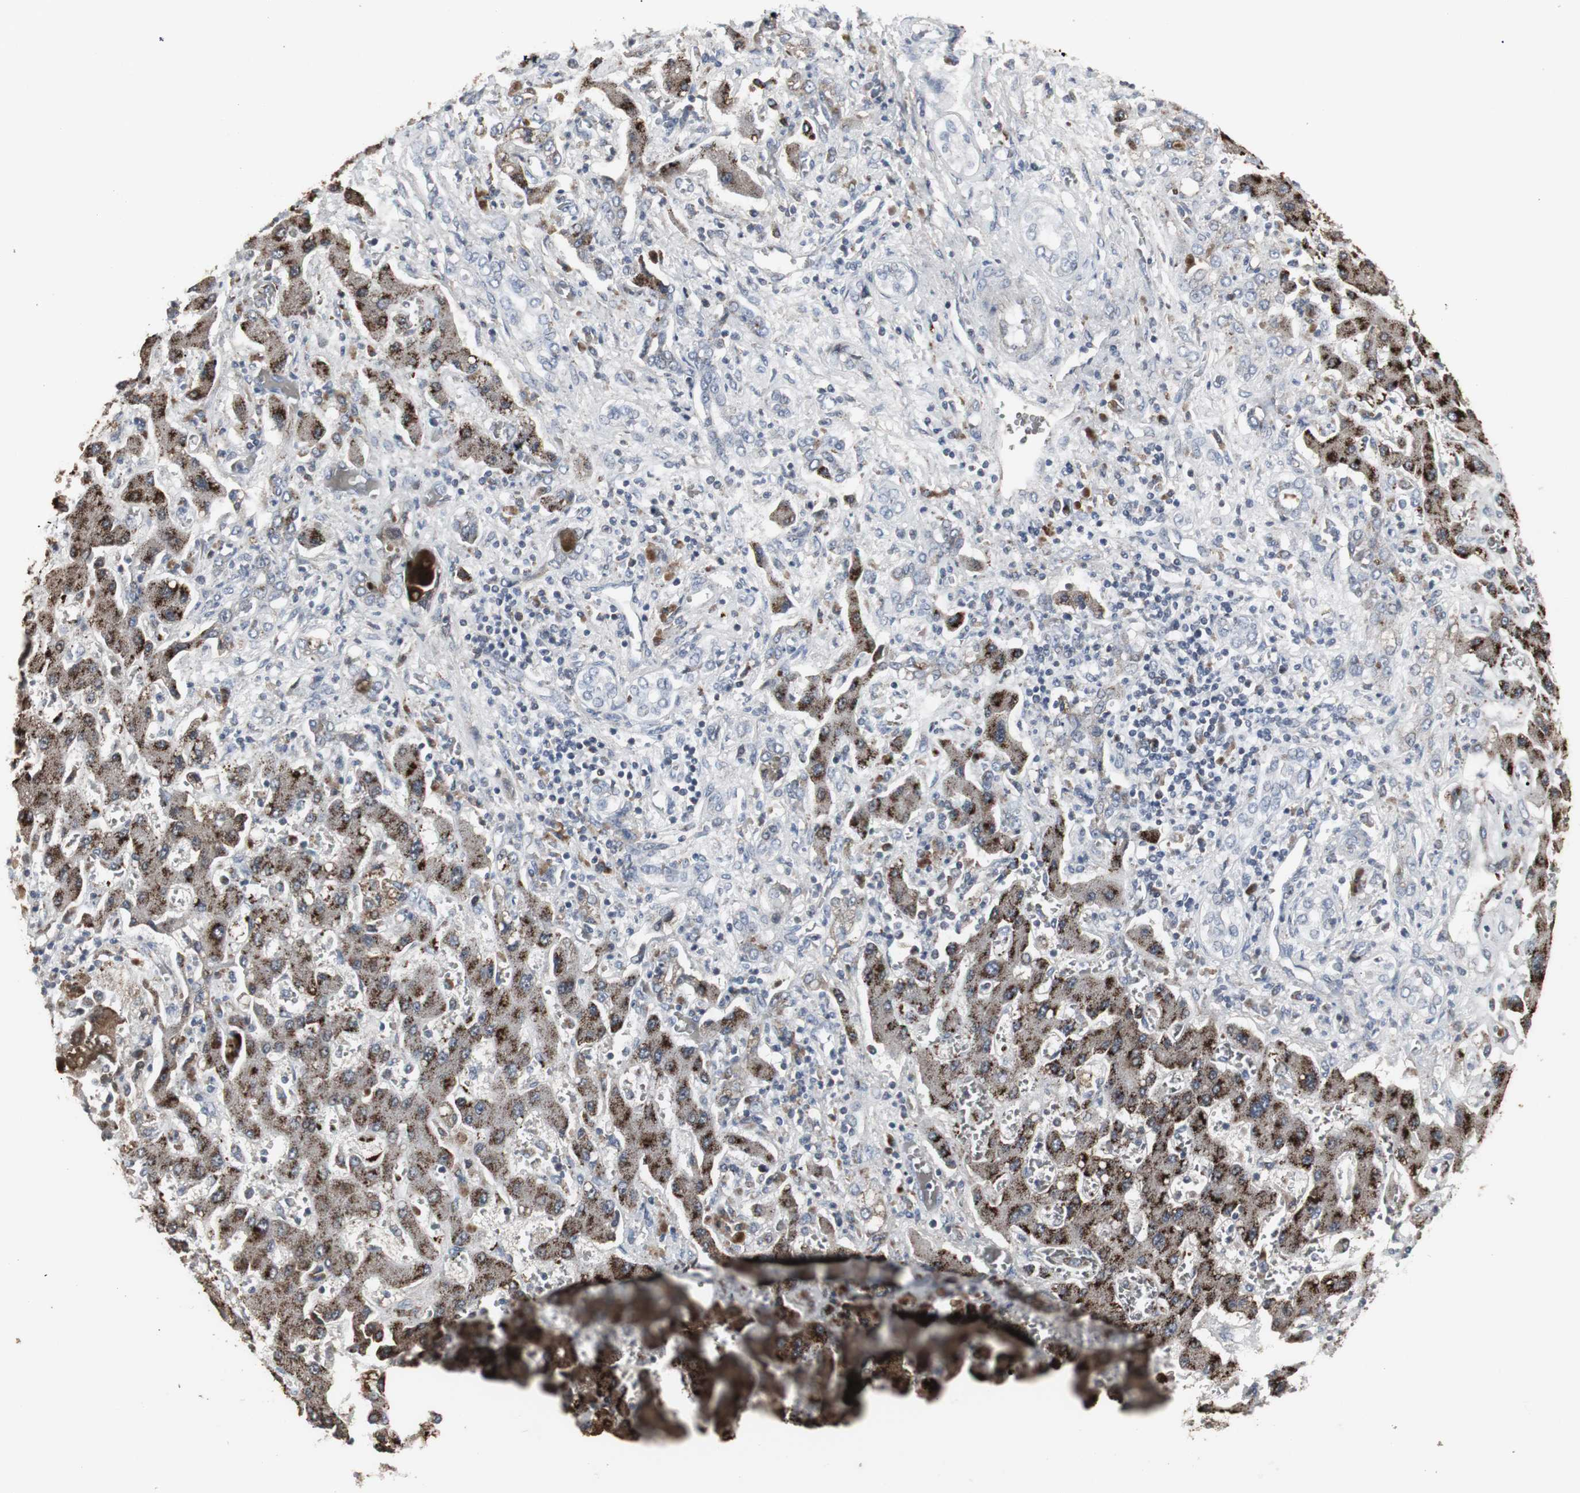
{"staining": {"intensity": "negative", "quantity": "none", "location": "none"}, "tissue": "liver cancer", "cell_type": "Tumor cells", "image_type": "cancer", "snomed": [{"axis": "morphology", "description": "Cholangiocarcinoma"}, {"axis": "topography", "description": "Liver"}], "caption": "IHC image of neoplastic tissue: human liver cancer (cholangiocarcinoma) stained with DAB shows no significant protein positivity in tumor cells. The staining is performed using DAB (3,3'-diaminobenzidine) brown chromogen with nuclei counter-stained in using hematoxylin.", "gene": "ACAA1", "patient": {"sex": "male", "age": 50}}